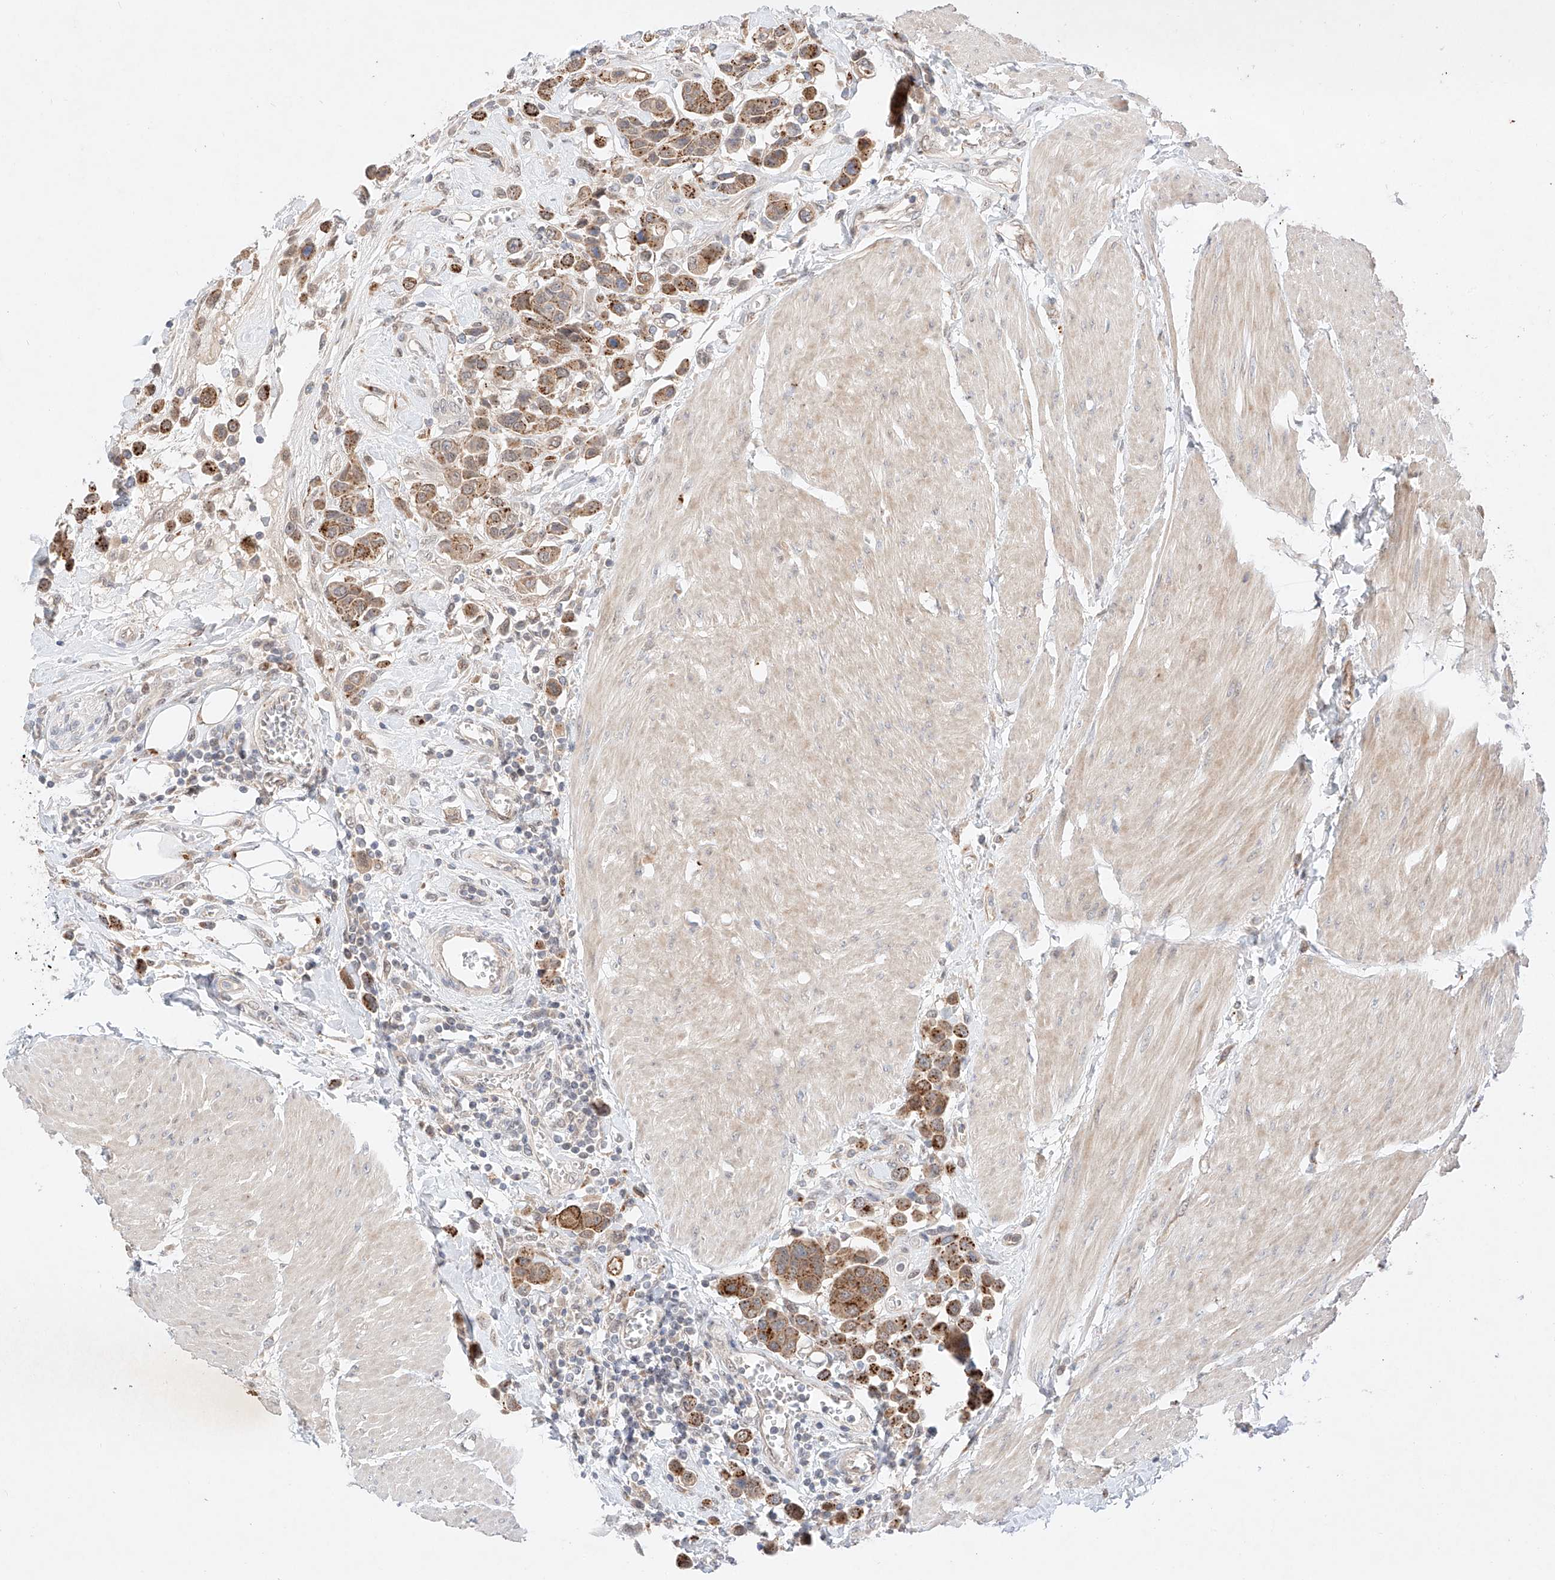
{"staining": {"intensity": "moderate", "quantity": ">75%", "location": "cytoplasmic/membranous"}, "tissue": "urothelial cancer", "cell_type": "Tumor cells", "image_type": "cancer", "snomed": [{"axis": "morphology", "description": "Urothelial carcinoma, High grade"}, {"axis": "topography", "description": "Urinary bladder"}], "caption": "Immunohistochemistry staining of urothelial carcinoma (high-grade), which reveals medium levels of moderate cytoplasmic/membranous expression in approximately >75% of tumor cells indicating moderate cytoplasmic/membranous protein staining. The staining was performed using DAB (3,3'-diaminobenzidine) (brown) for protein detection and nuclei were counterstained in hematoxylin (blue).", "gene": "GCNT1", "patient": {"sex": "male", "age": 50}}